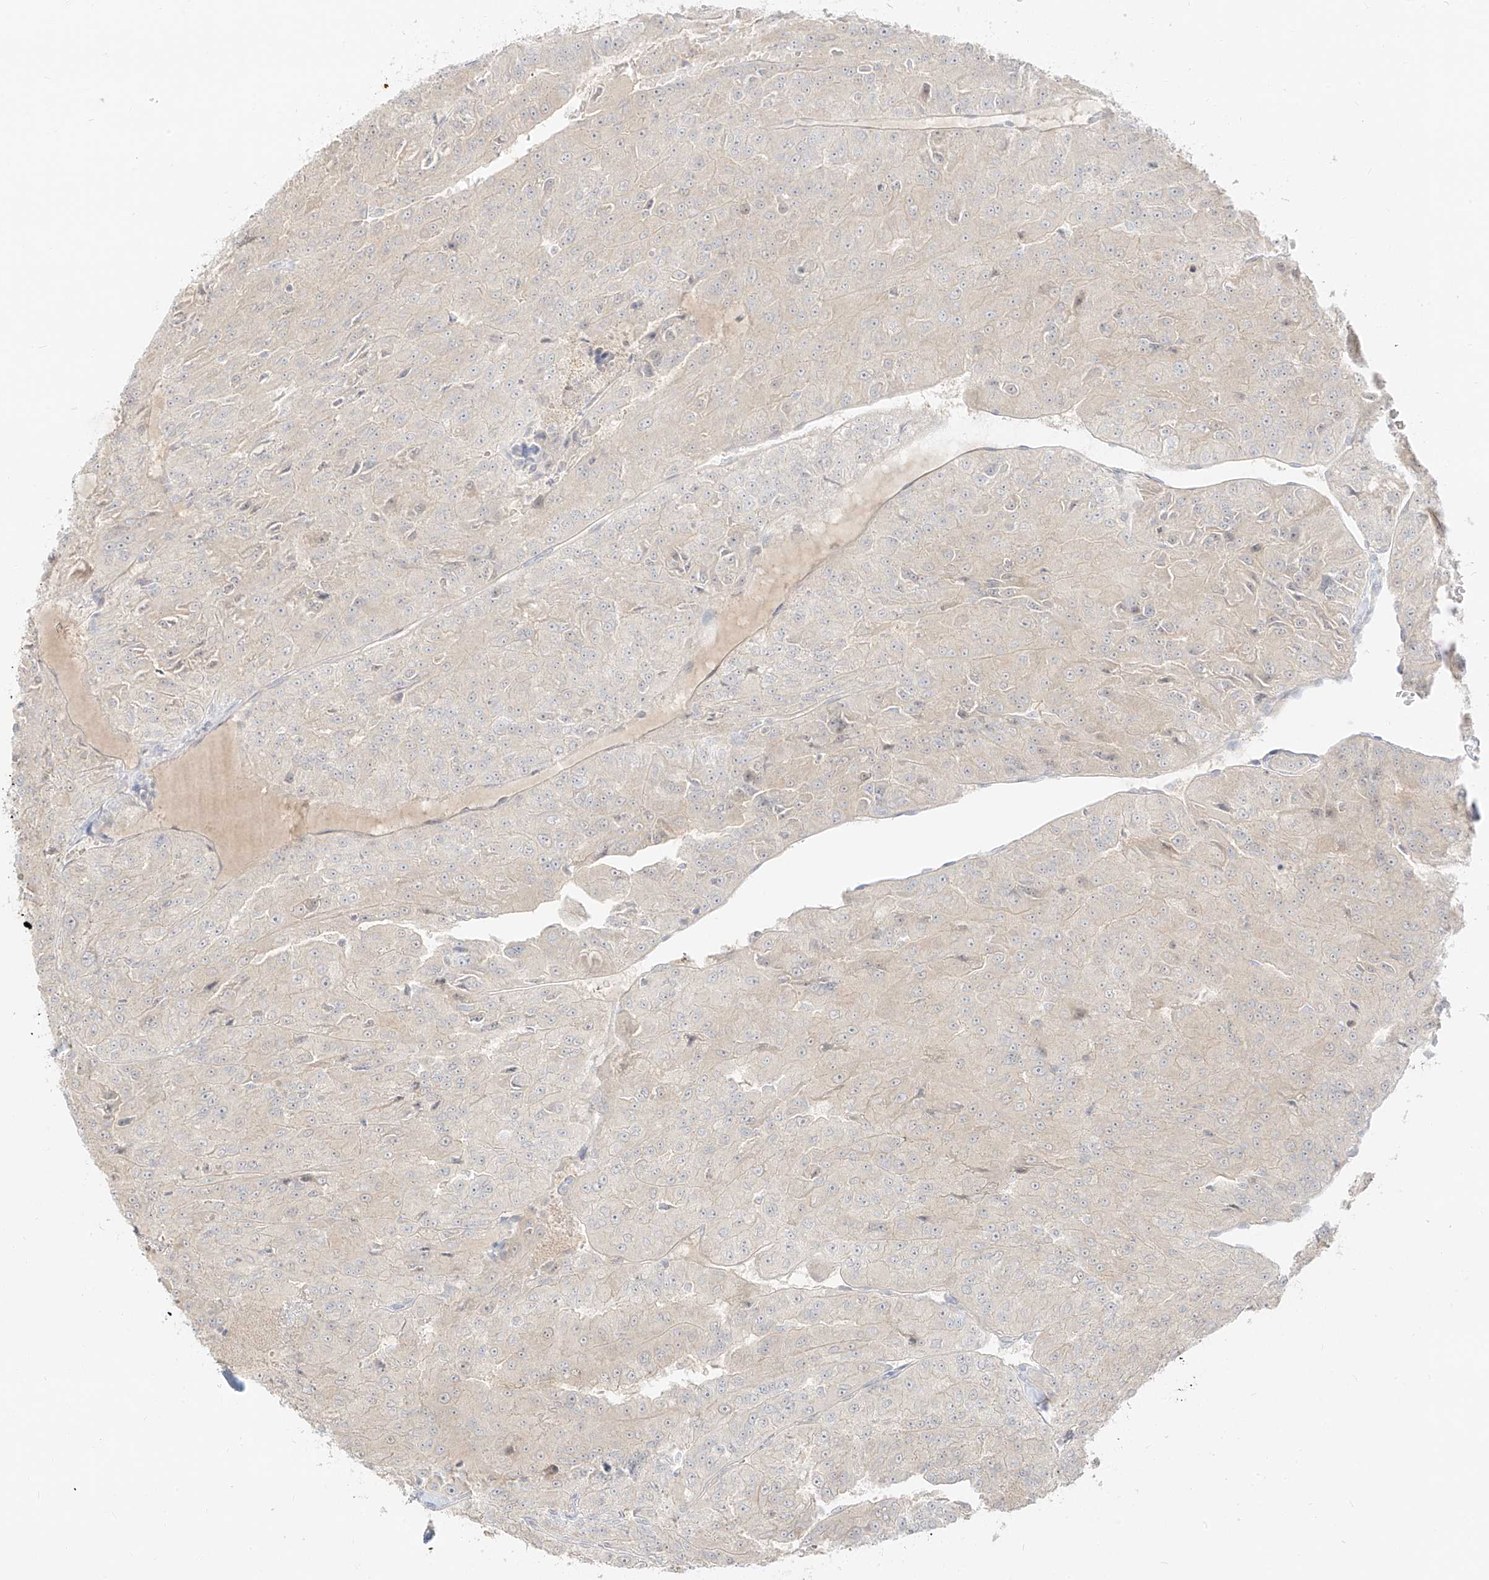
{"staining": {"intensity": "weak", "quantity": "<25%", "location": "cytoplasmic/membranous"}, "tissue": "renal cancer", "cell_type": "Tumor cells", "image_type": "cancer", "snomed": [{"axis": "morphology", "description": "Adenocarcinoma, NOS"}, {"axis": "topography", "description": "Kidney"}], "caption": "IHC of human renal cancer demonstrates no positivity in tumor cells.", "gene": "LIPT1", "patient": {"sex": "female", "age": 63}}